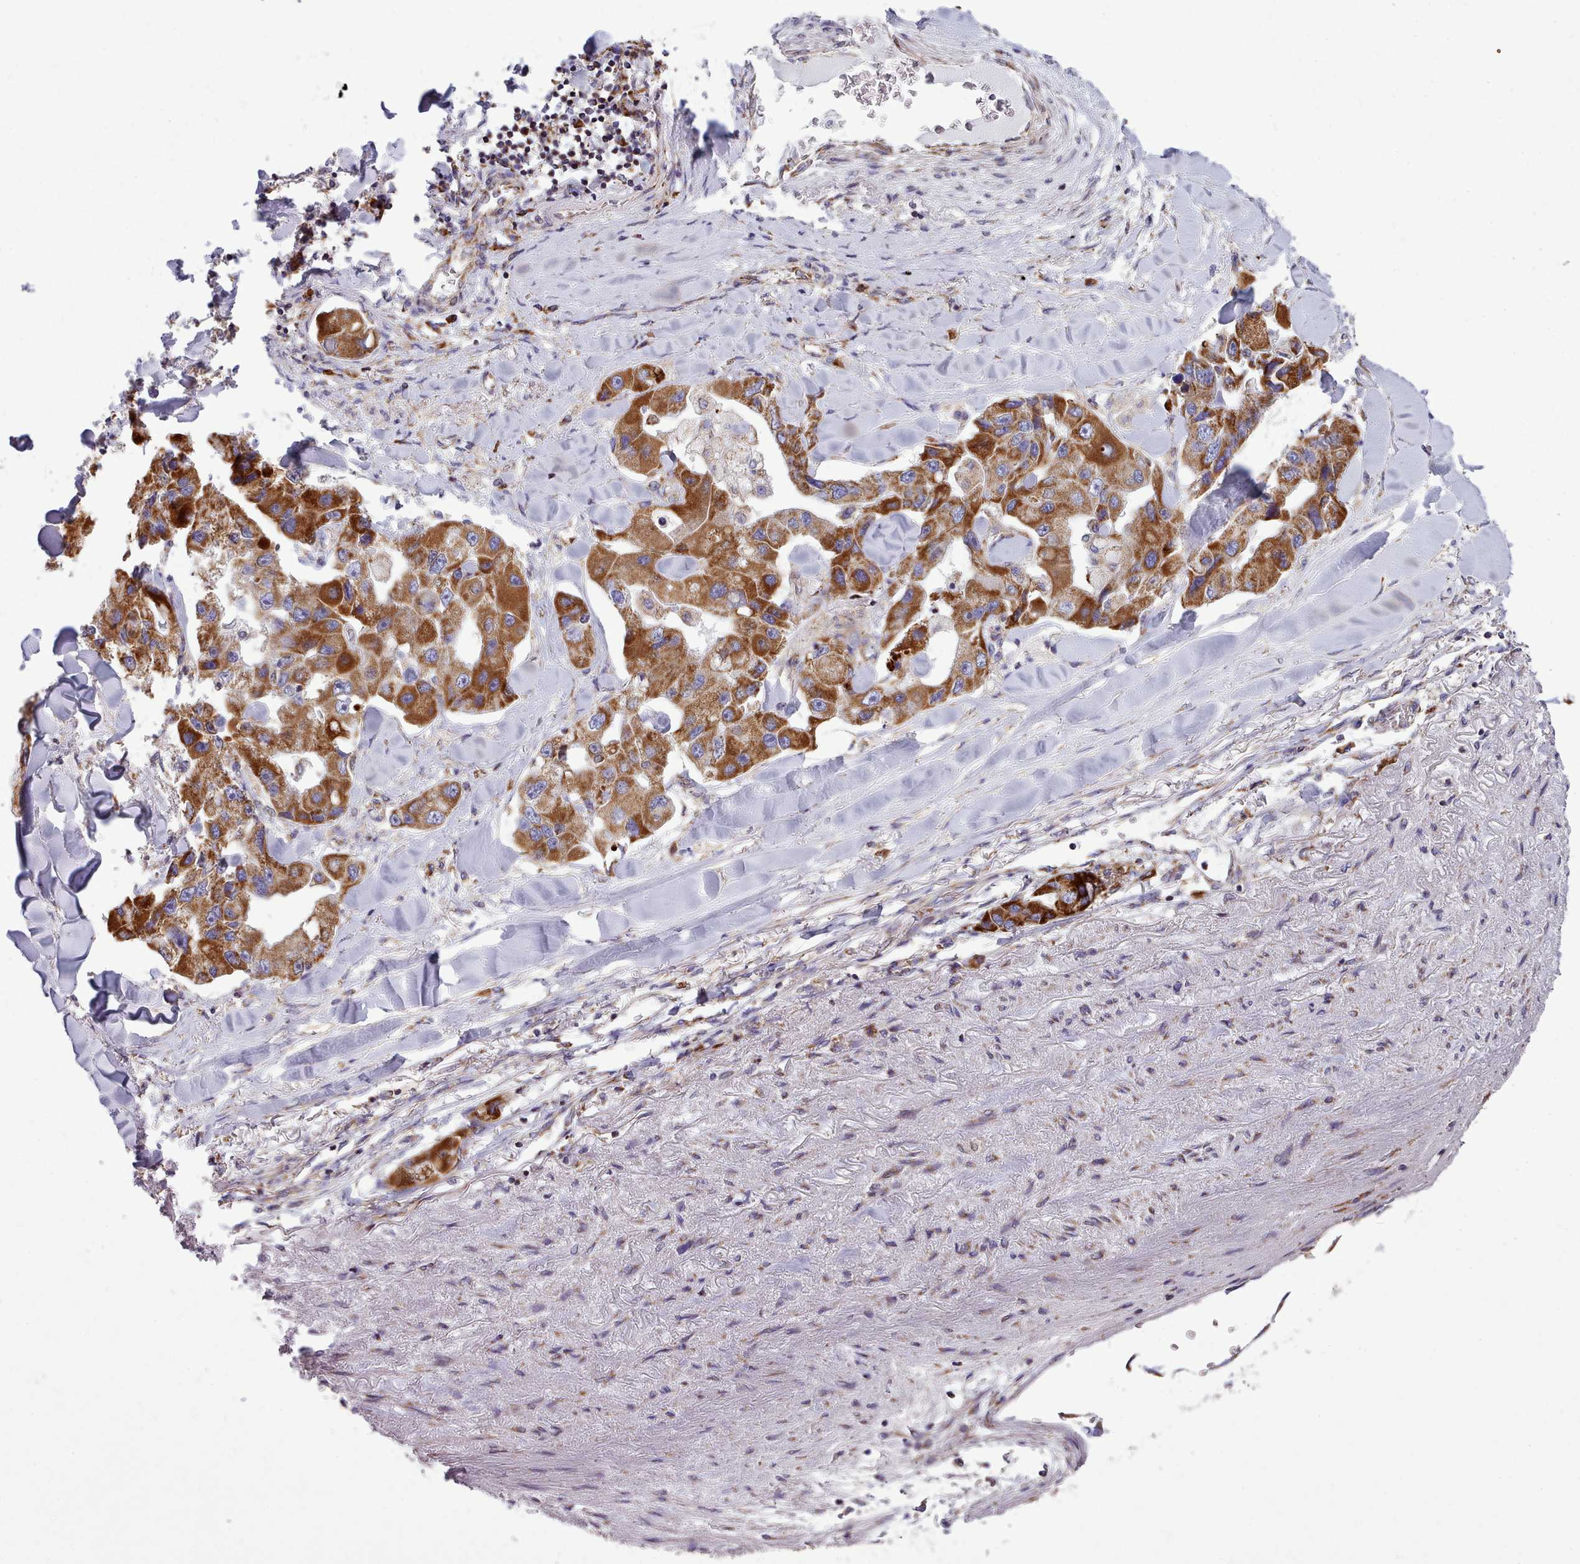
{"staining": {"intensity": "strong", "quantity": ">75%", "location": "cytoplasmic/membranous"}, "tissue": "lung cancer", "cell_type": "Tumor cells", "image_type": "cancer", "snomed": [{"axis": "morphology", "description": "Adenocarcinoma, NOS"}, {"axis": "topography", "description": "Lung"}], "caption": "Lung cancer stained with a protein marker reveals strong staining in tumor cells.", "gene": "SRP54", "patient": {"sex": "female", "age": 54}}